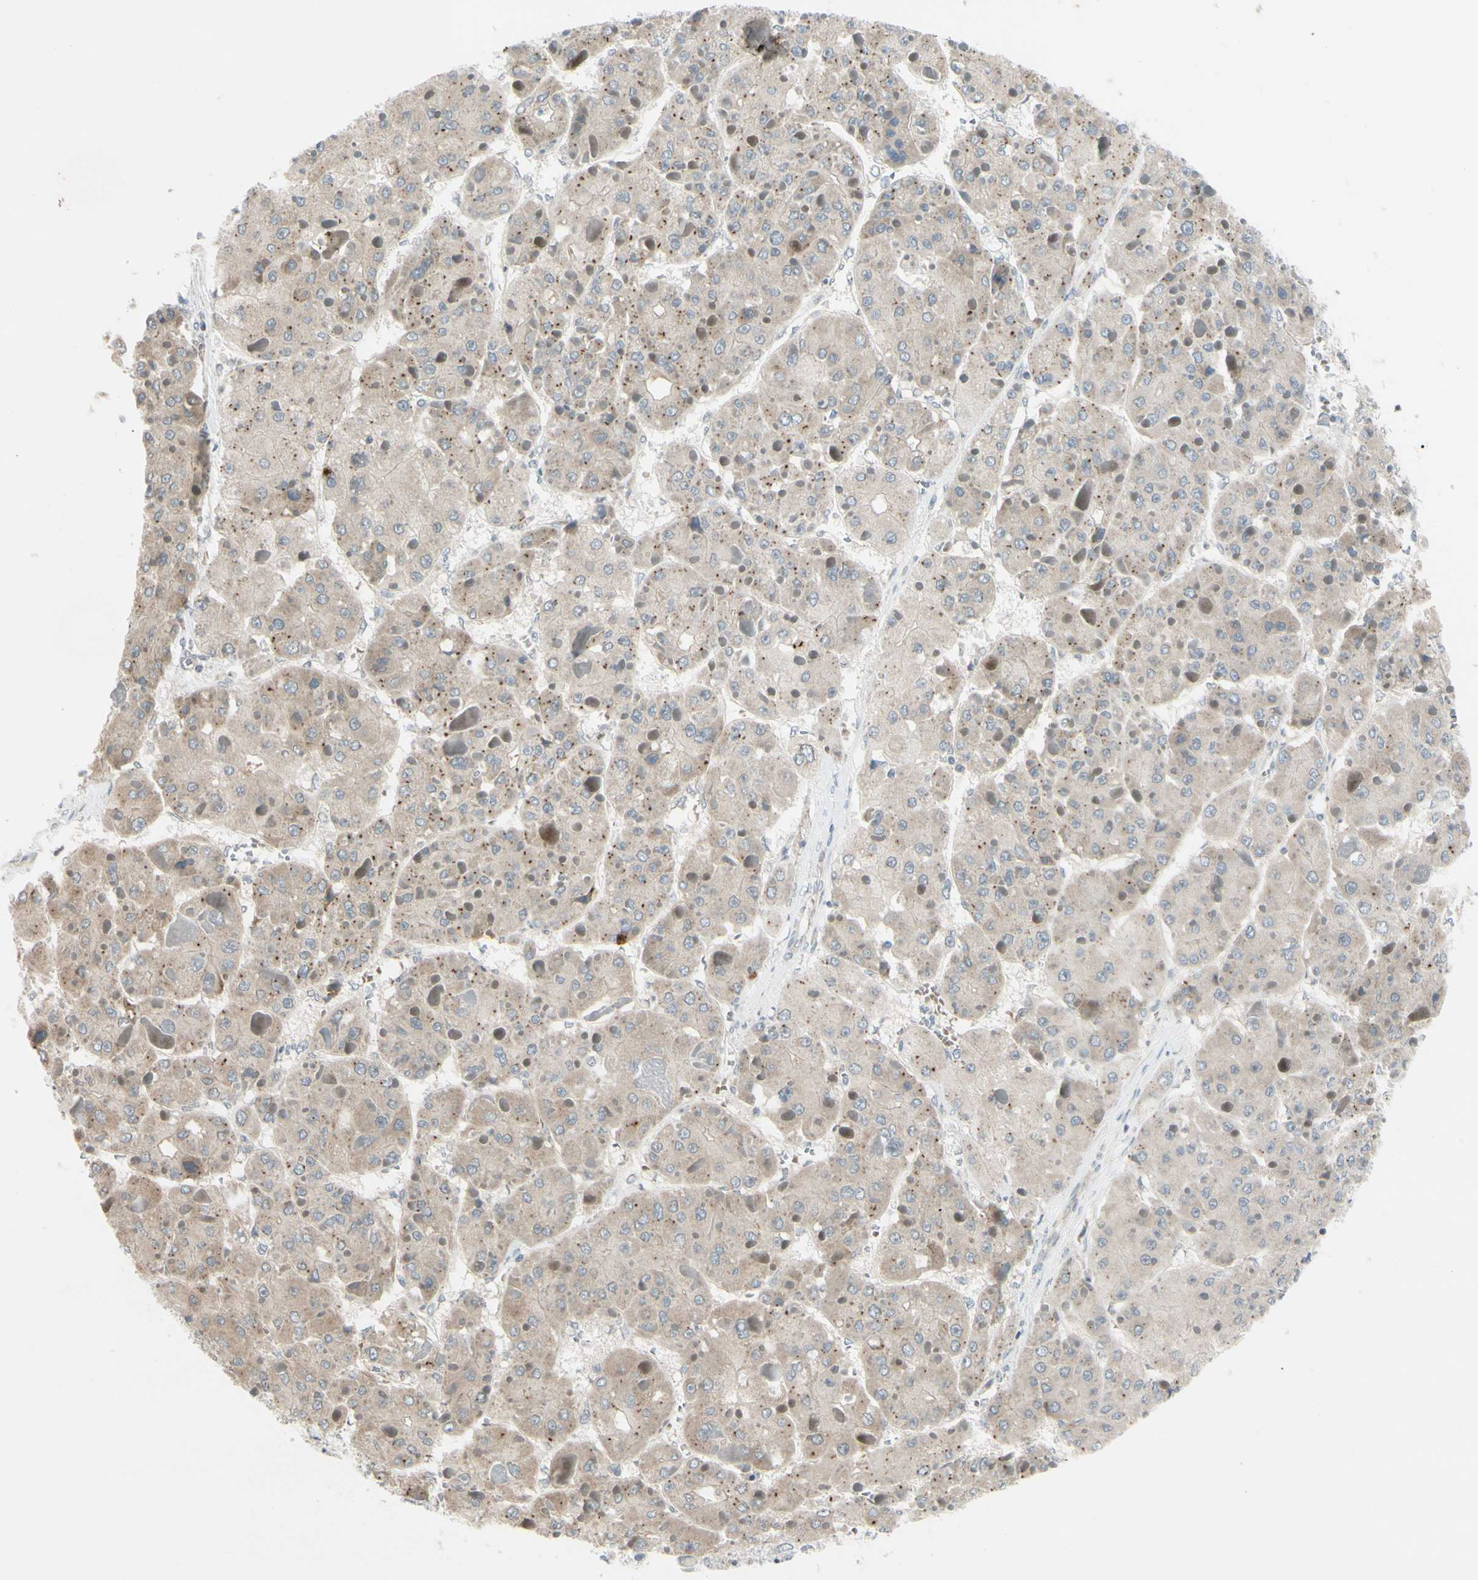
{"staining": {"intensity": "weak", "quantity": ">75%", "location": "cytoplasmic/membranous"}, "tissue": "liver cancer", "cell_type": "Tumor cells", "image_type": "cancer", "snomed": [{"axis": "morphology", "description": "Carcinoma, Hepatocellular, NOS"}, {"axis": "topography", "description": "Liver"}], "caption": "Immunohistochemical staining of human liver cancer displays weak cytoplasmic/membranous protein staining in approximately >75% of tumor cells.", "gene": "FGF10", "patient": {"sex": "female", "age": 73}}